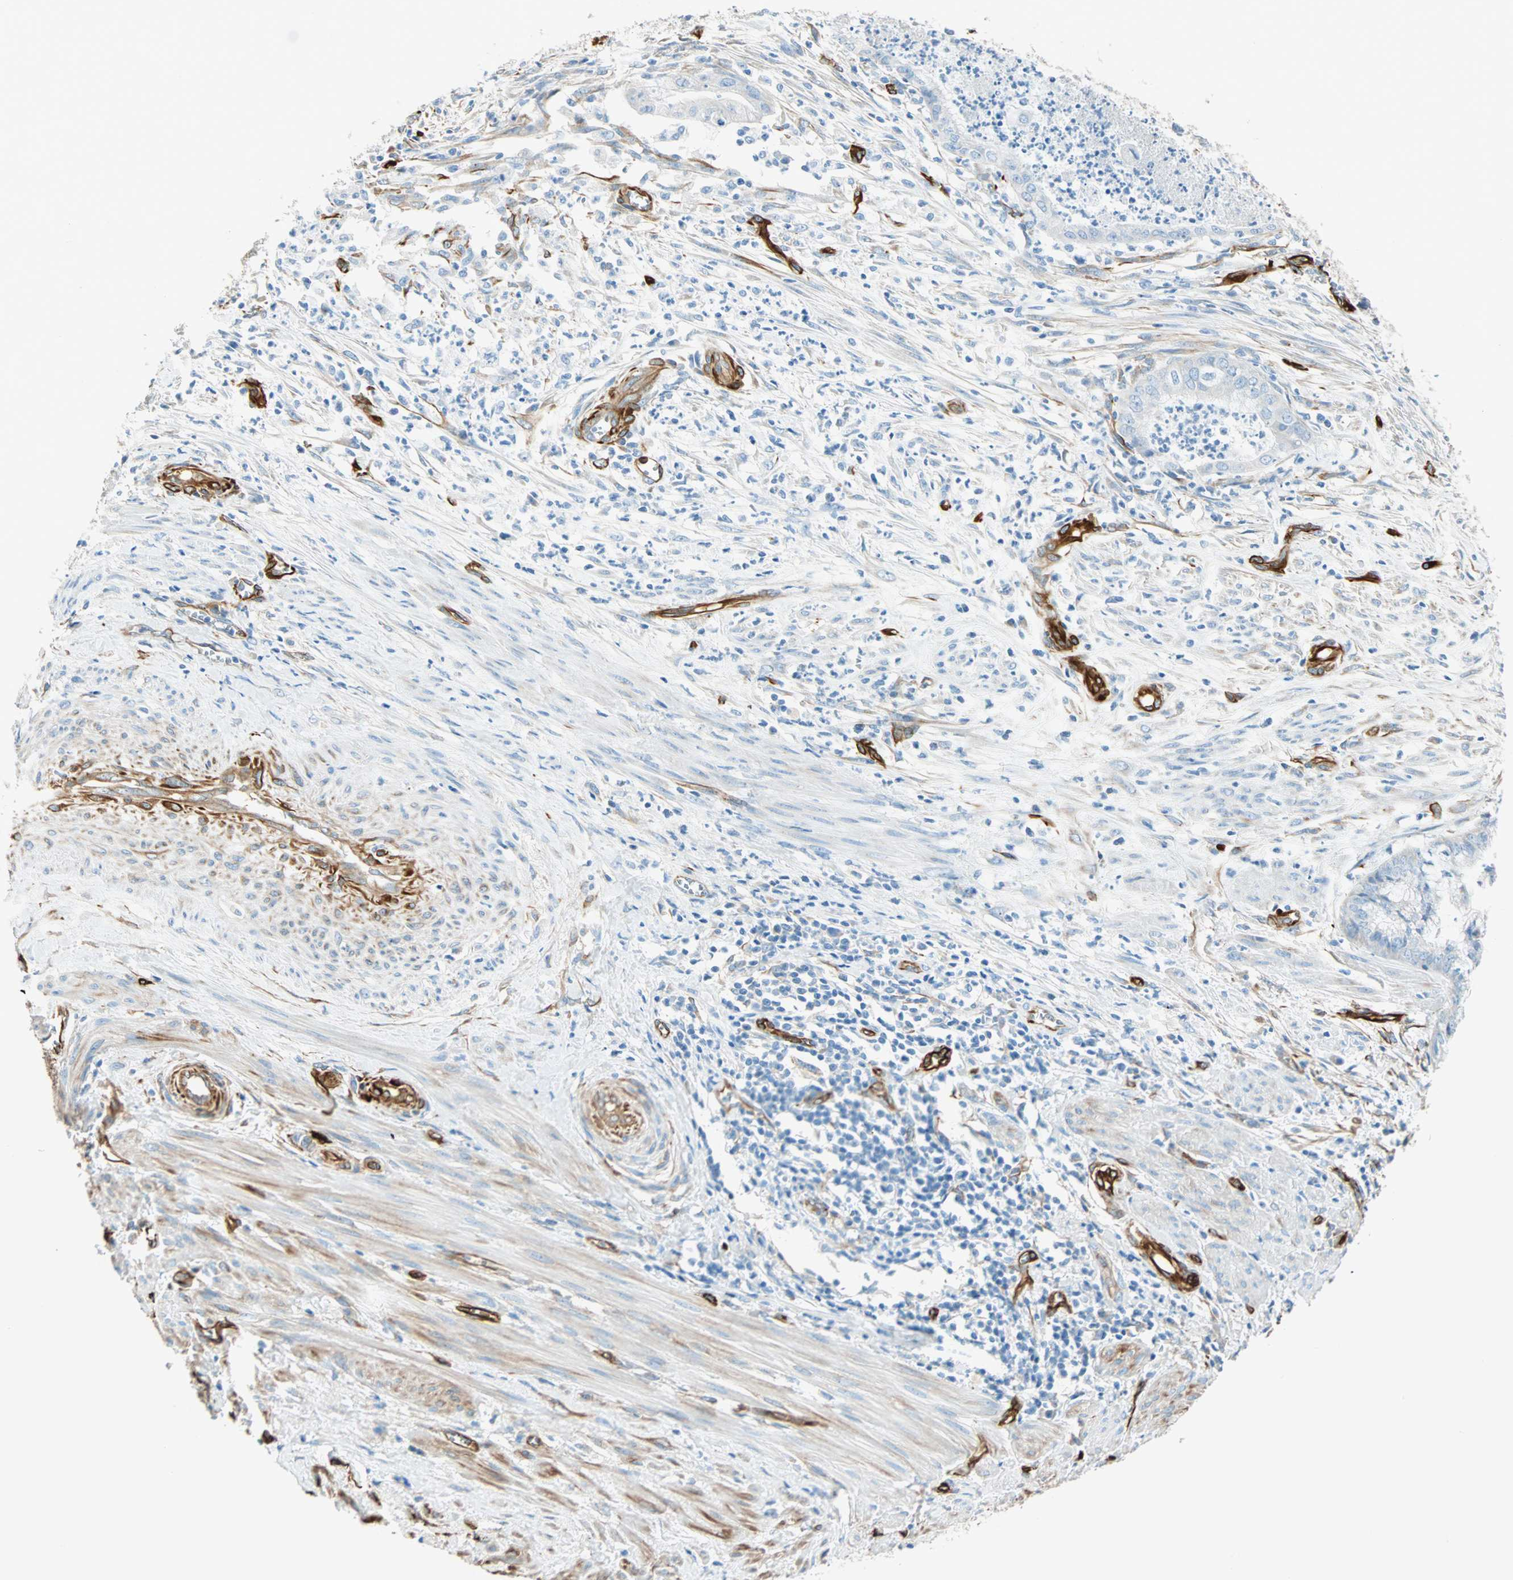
{"staining": {"intensity": "negative", "quantity": "none", "location": "none"}, "tissue": "endometrial cancer", "cell_type": "Tumor cells", "image_type": "cancer", "snomed": [{"axis": "morphology", "description": "Necrosis, NOS"}, {"axis": "morphology", "description": "Adenocarcinoma, NOS"}, {"axis": "topography", "description": "Endometrium"}], "caption": "This is a photomicrograph of IHC staining of endometrial cancer (adenocarcinoma), which shows no expression in tumor cells.", "gene": "NES", "patient": {"sex": "female", "age": 79}}